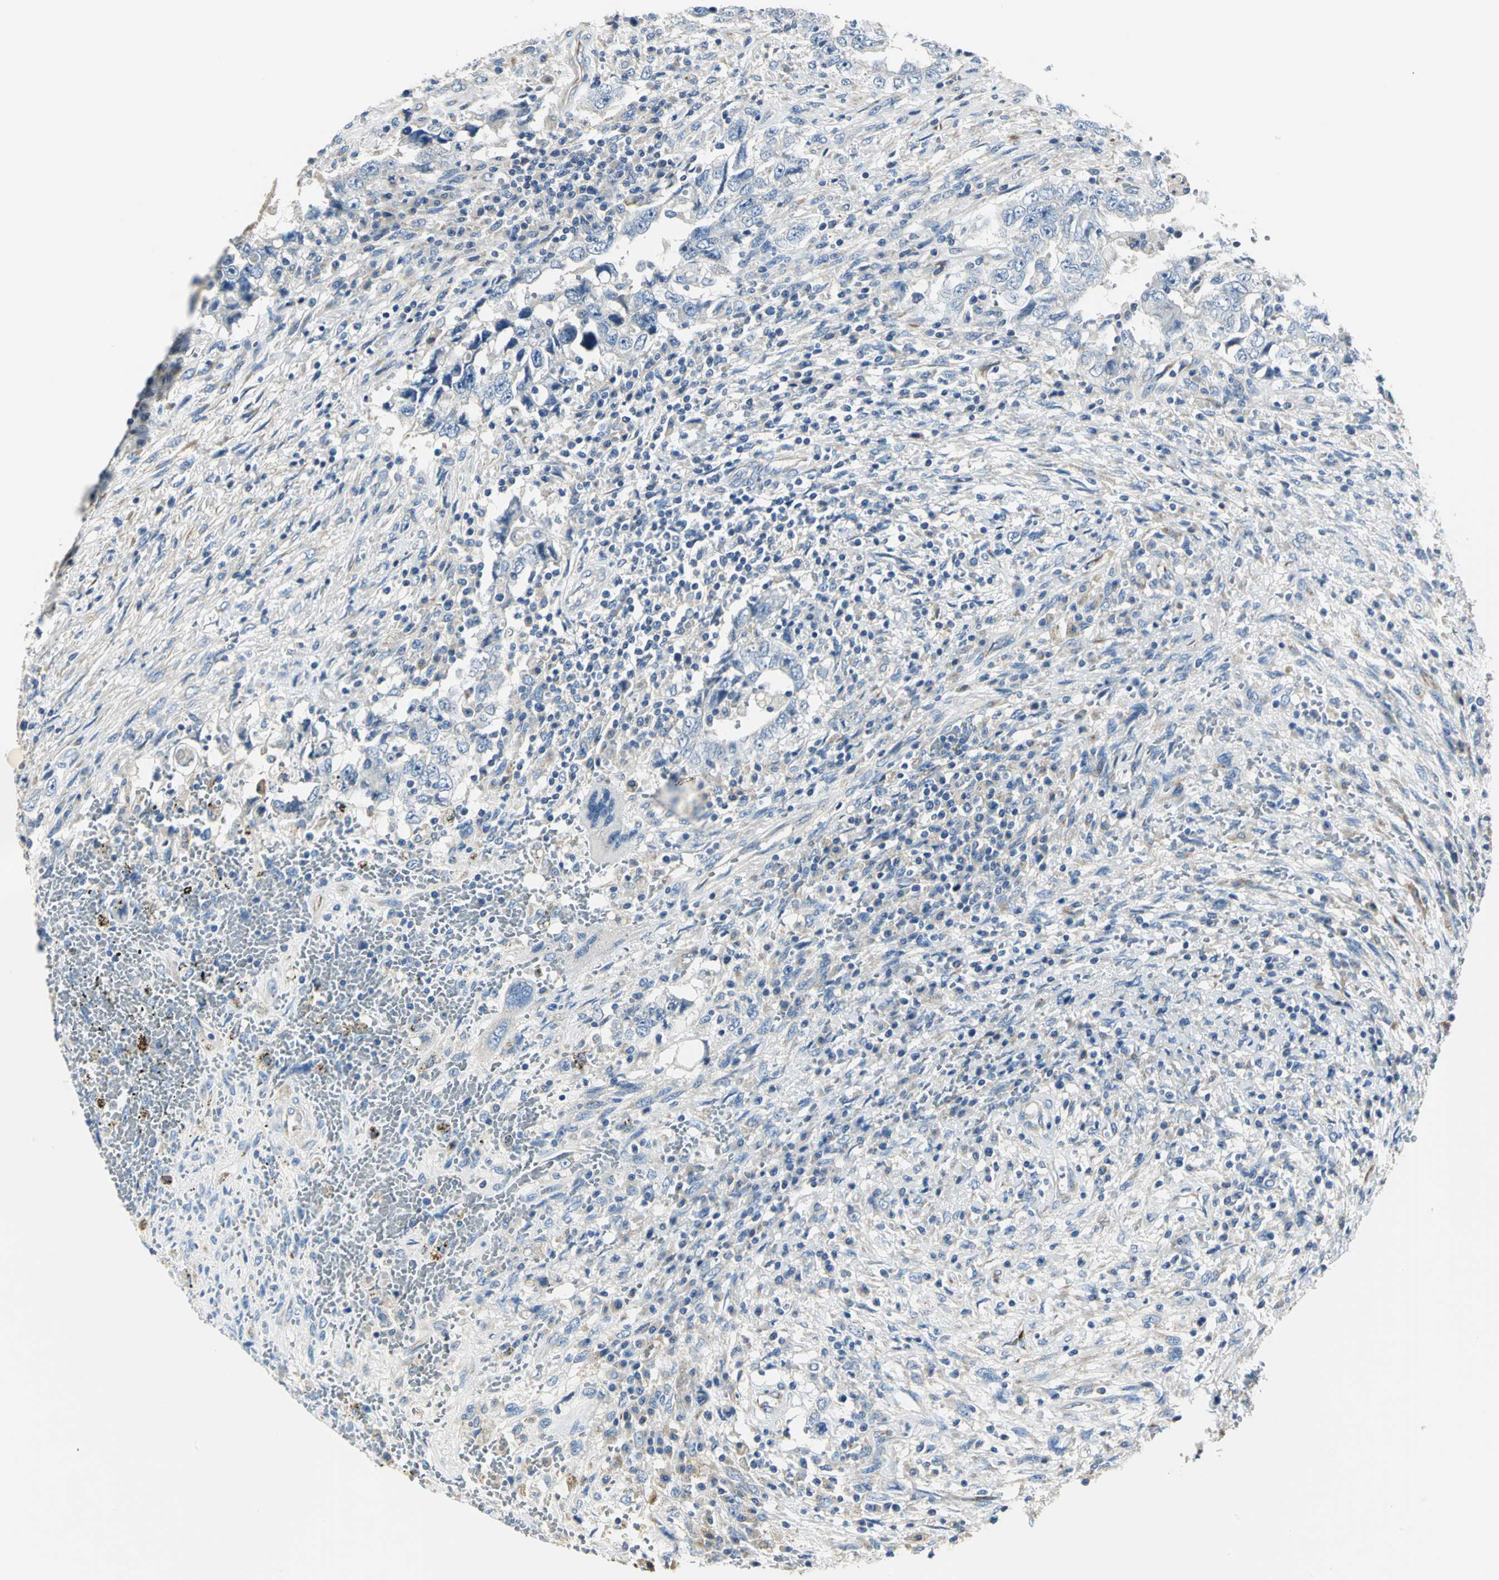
{"staining": {"intensity": "negative", "quantity": "none", "location": "none"}, "tissue": "testis cancer", "cell_type": "Tumor cells", "image_type": "cancer", "snomed": [{"axis": "morphology", "description": "Carcinoma, Embryonal, NOS"}, {"axis": "topography", "description": "Testis"}], "caption": "Immunohistochemistry histopathology image of neoplastic tissue: human testis embryonal carcinoma stained with DAB (3,3'-diaminobenzidine) displays no significant protein expression in tumor cells. The staining was performed using DAB (3,3'-diaminobenzidine) to visualize the protein expression in brown, while the nuclei were stained in blue with hematoxylin (Magnification: 20x).", "gene": "B3GNT2", "patient": {"sex": "male", "age": 26}}